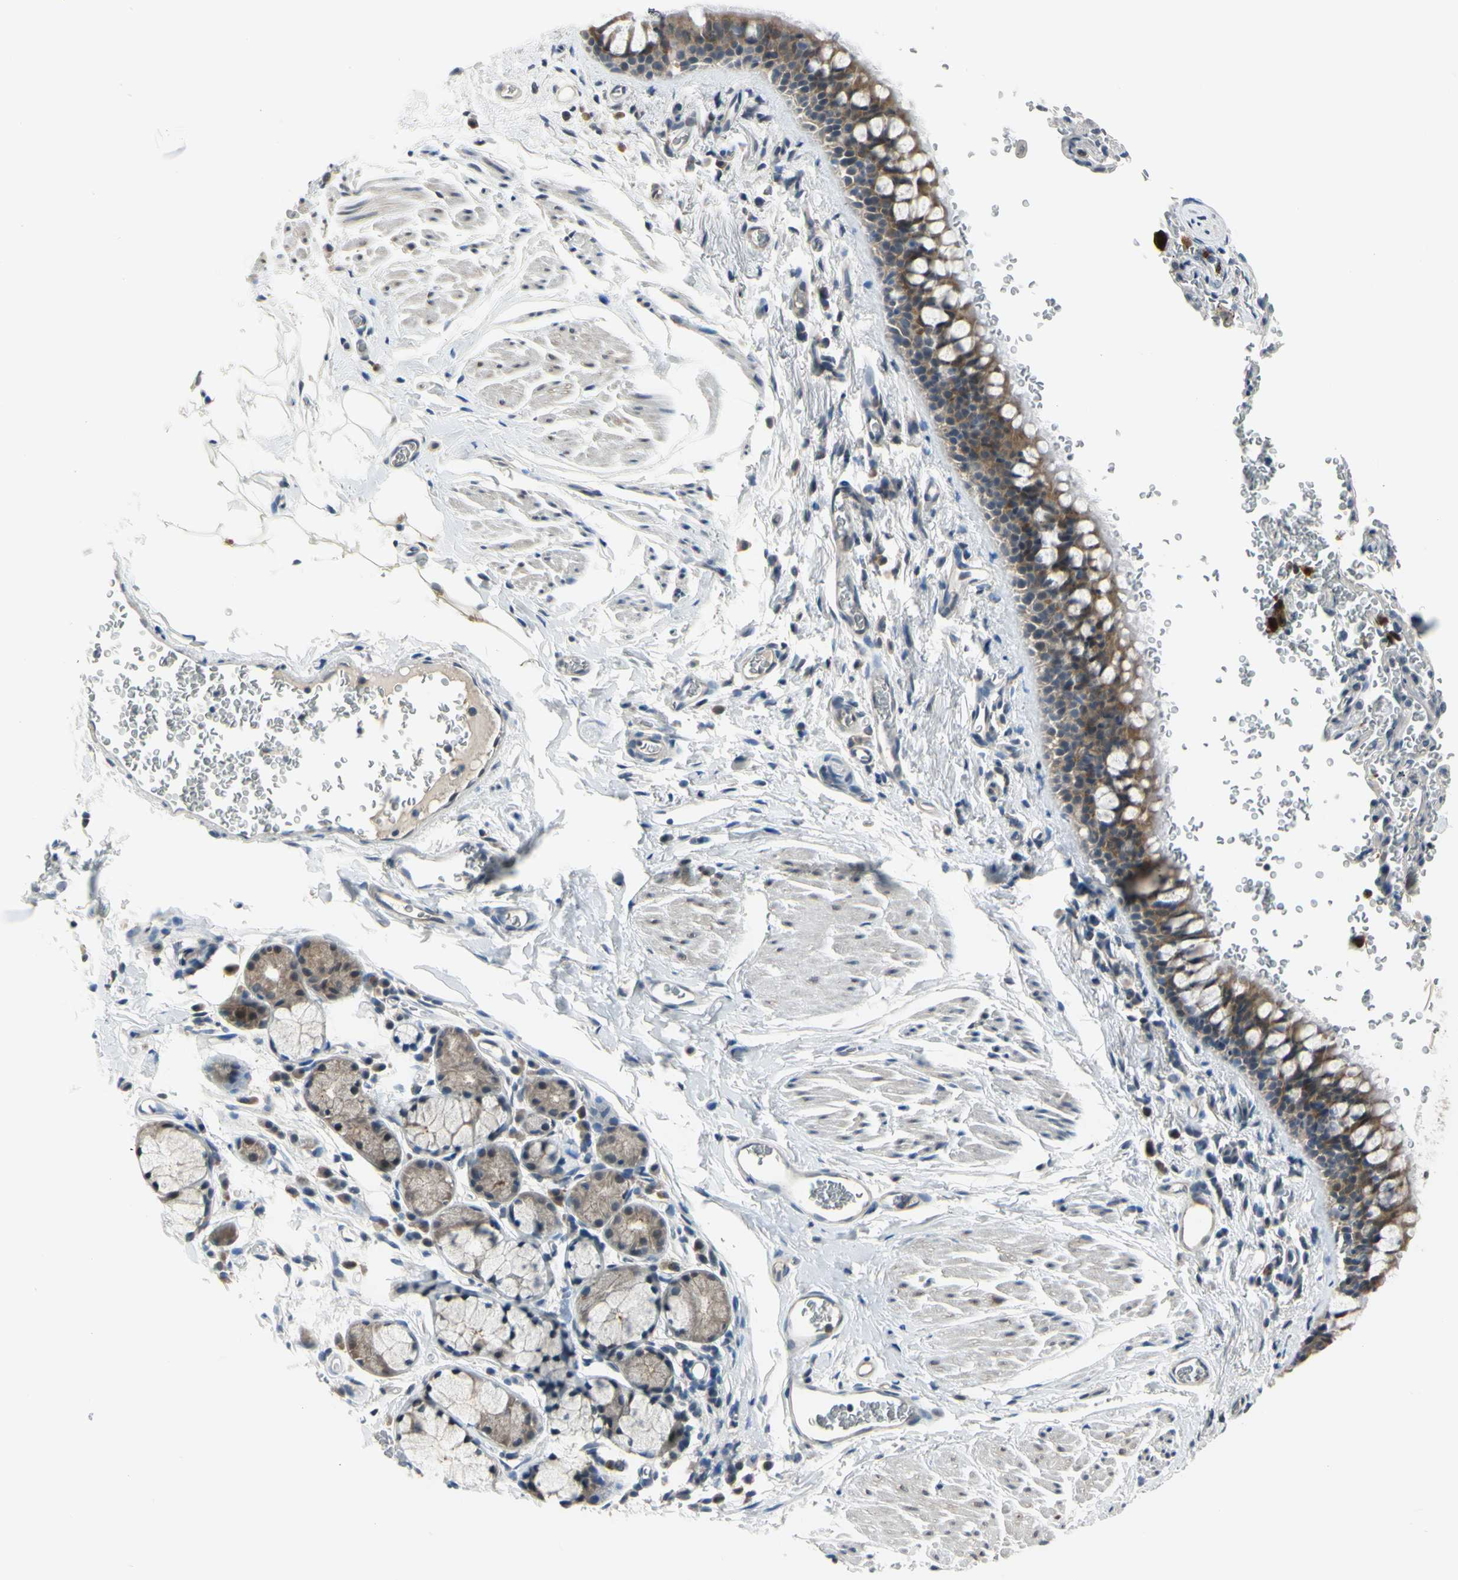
{"staining": {"intensity": "moderate", "quantity": ">75%", "location": "cytoplasmic/membranous"}, "tissue": "bronchus", "cell_type": "Respiratory epithelial cells", "image_type": "normal", "snomed": [{"axis": "morphology", "description": "Normal tissue, NOS"}, {"axis": "morphology", "description": "Malignant melanoma, Metastatic site"}, {"axis": "topography", "description": "Bronchus"}, {"axis": "topography", "description": "Lung"}], "caption": "Bronchus stained for a protein (brown) demonstrates moderate cytoplasmic/membranous positive positivity in approximately >75% of respiratory epithelial cells.", "gene": "HSPA4", "patient": {"sex": "male", "age": 64}}